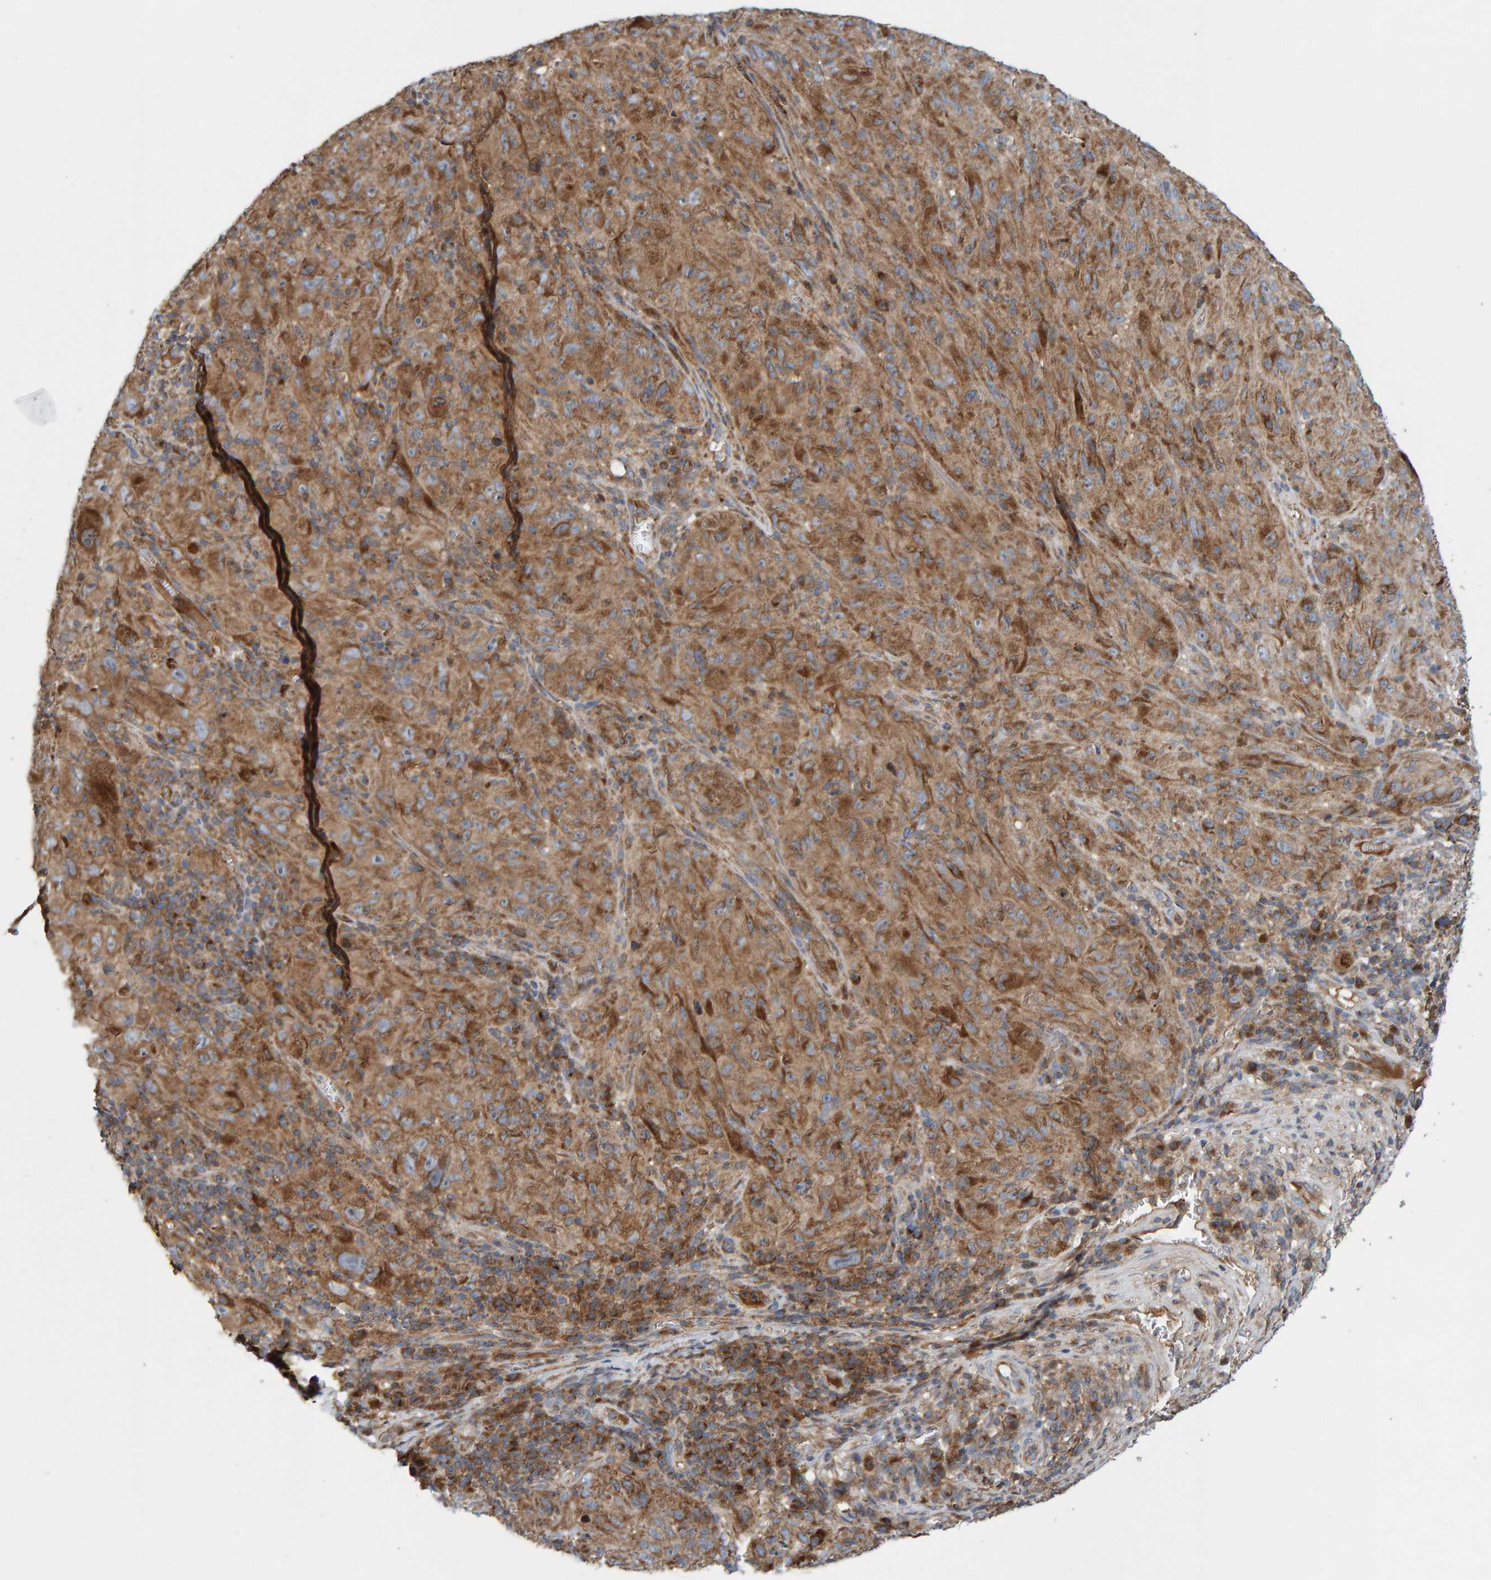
{"staining": {"intensity": "moderate", "quantity": ">75%", "location": "cytoplasmic/membranous"}, "tissue": "melanoma", "cell_type": "Tumor cells", "image_type": "cancer", "snomed": [{"axis": "morphology", "description": "Malignant melanoma, NOS"}, {"axis": "topography", "description": "Skin of head"}], "caption": "There is medium levels of moderate cytoplasmic/membranous positivity in tumor cells of melanoma, as demonstrated by immunohistochemical staining (brown color).", "gene": "KIAA0753", "patient": {"sex": "male", "age": 96}}